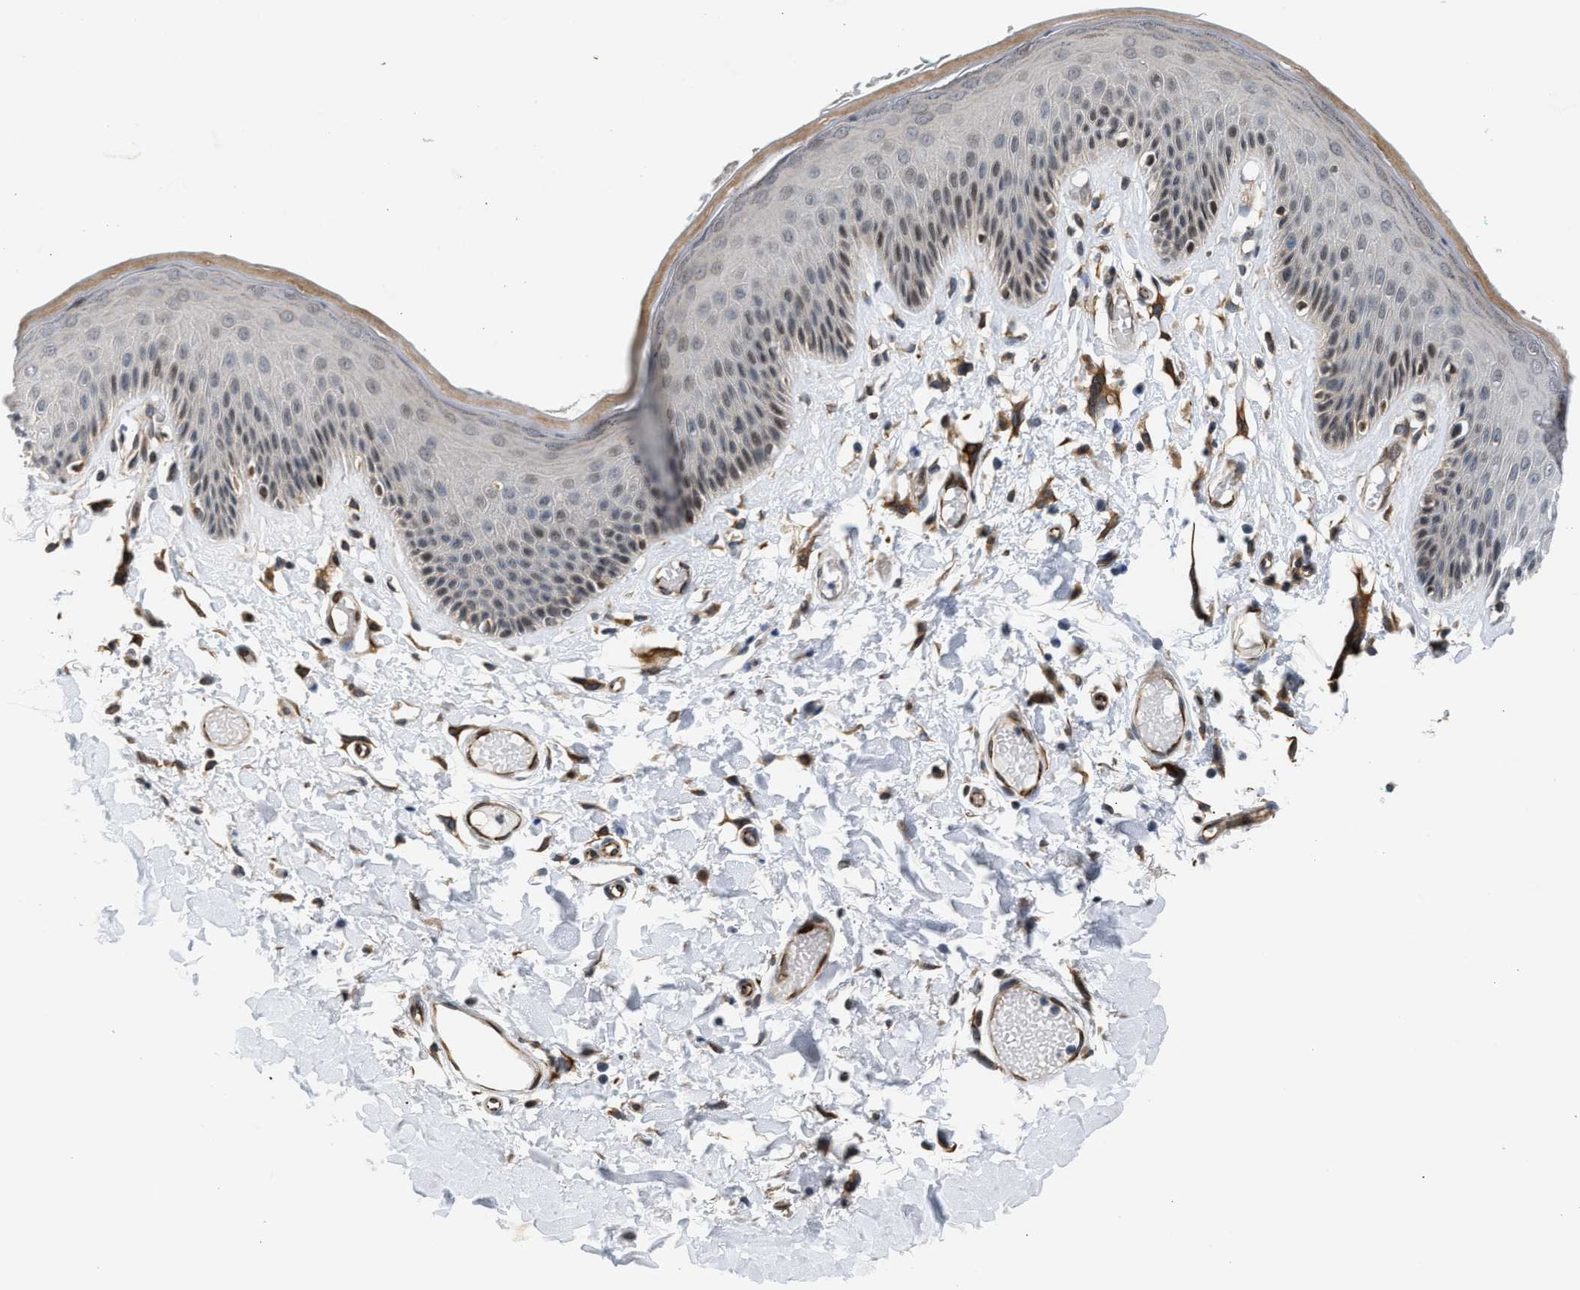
{"staining": {"intensity": "weak", "quantity": "<25%", "location": "nuclear"}, "tissue": "skin", "cell_type": "Epidermal cells", "image_type": "normal", "snomed": [{"axis": "morphology", "description": "Normal tissue, NOS"}, {"axis": "topography", "description": "Vulva"}], "caption": "This is an immunohistochemistry (IHC) image of normal skin. There is no positivity in epidermal cells.", "gene": "PPM1H", "patient": {"sex": "female", "age": 73}}